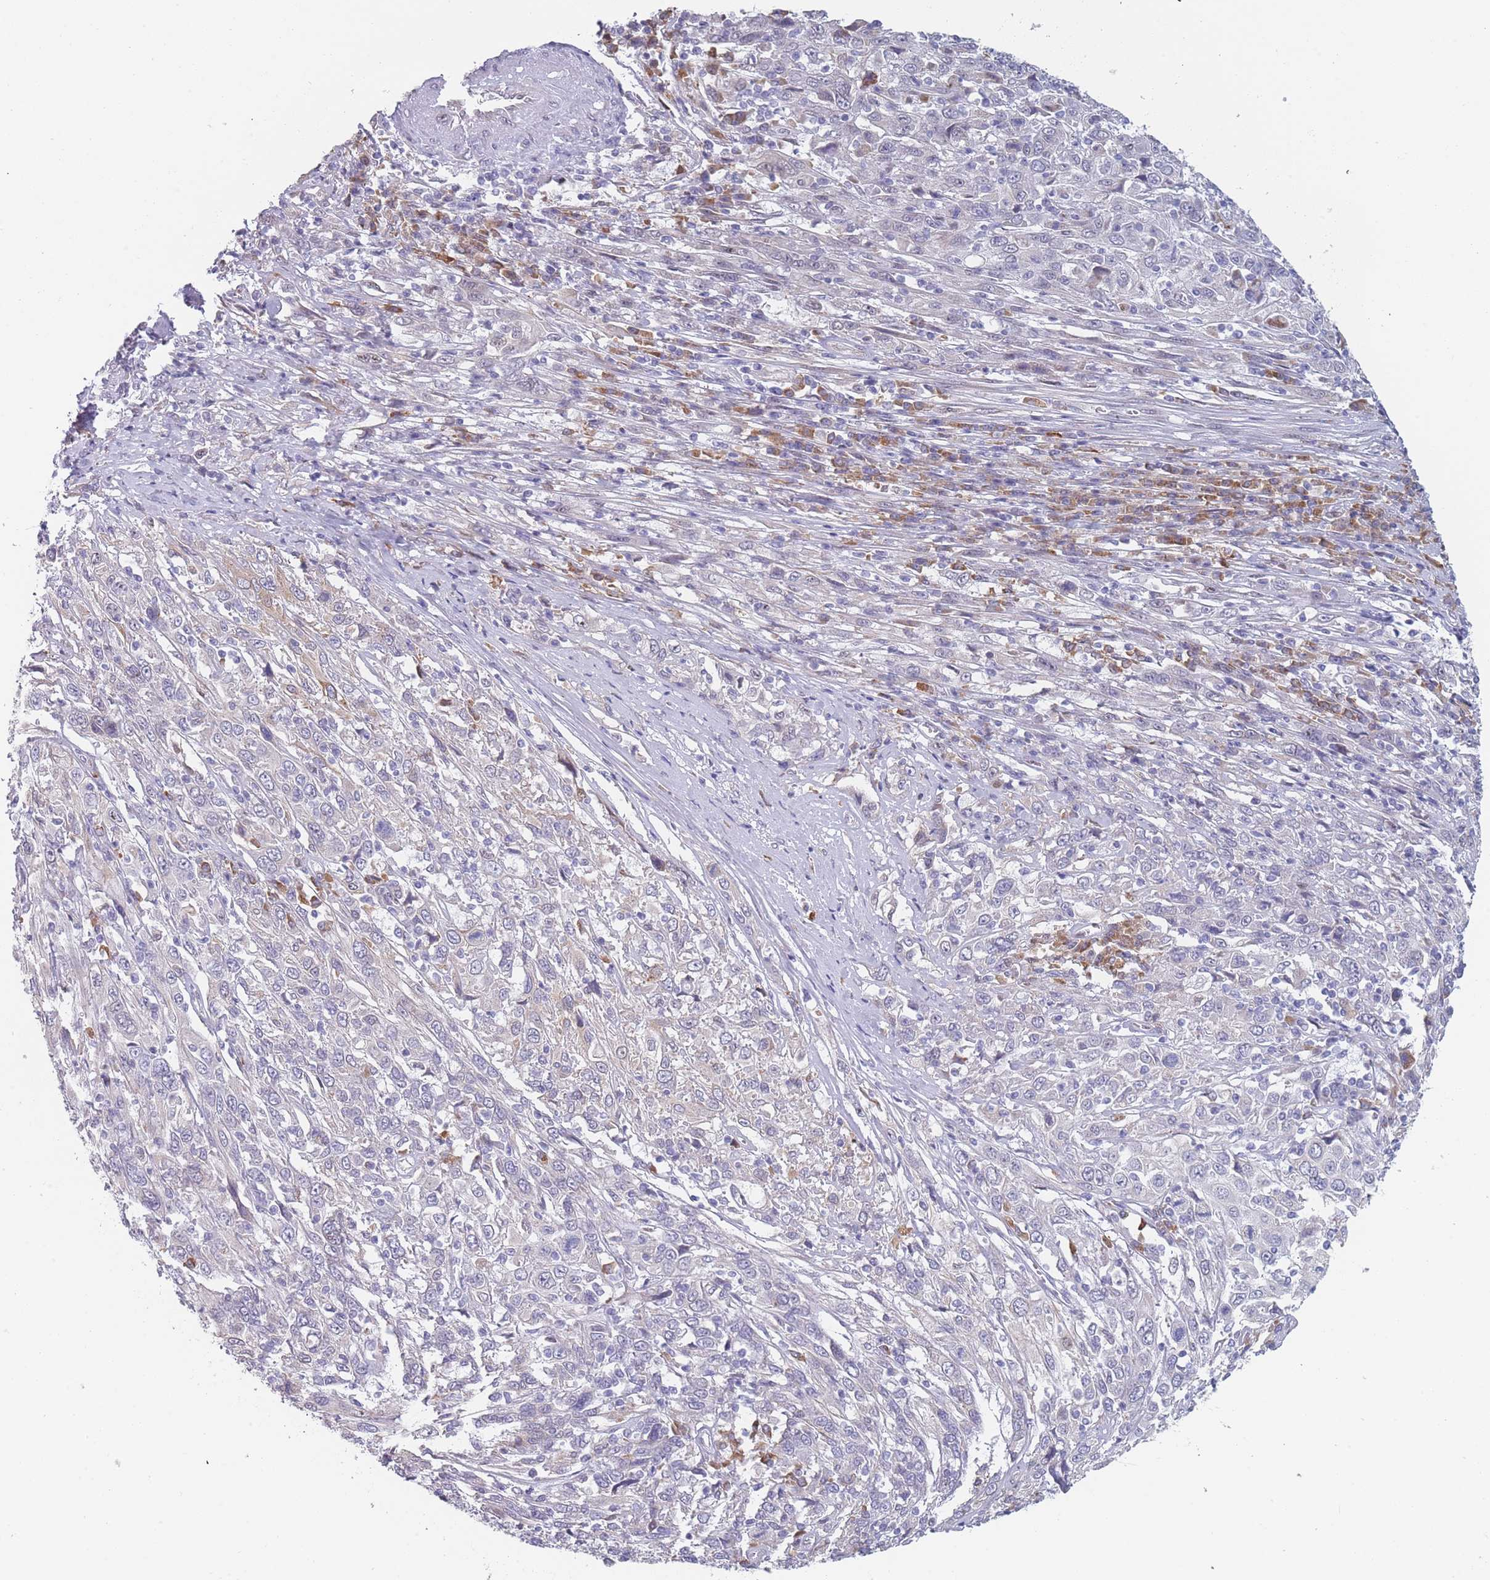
{"staining": {"intensity": "negative", "quantity": "none", "location": "none"}, "tissue": "cervical cancer", "cell_type": "Tumor cells", "image_type": "cancer", "snomed": [{"axis": "morphology", "description": "Squamous cell carcinoma, NOS"}, {"axis": "topography", "description": "Cervix"}], "caption": "IHC histopathology image of human squamous cell carcinoma (cervical) stained for a protein (brown), which shows no expression in tumor cells. (DAB IHC visualized using brightfield microscopy, high magnification).", "gene": "TMED10", "patient": {"sex": "female", "age": 46}}